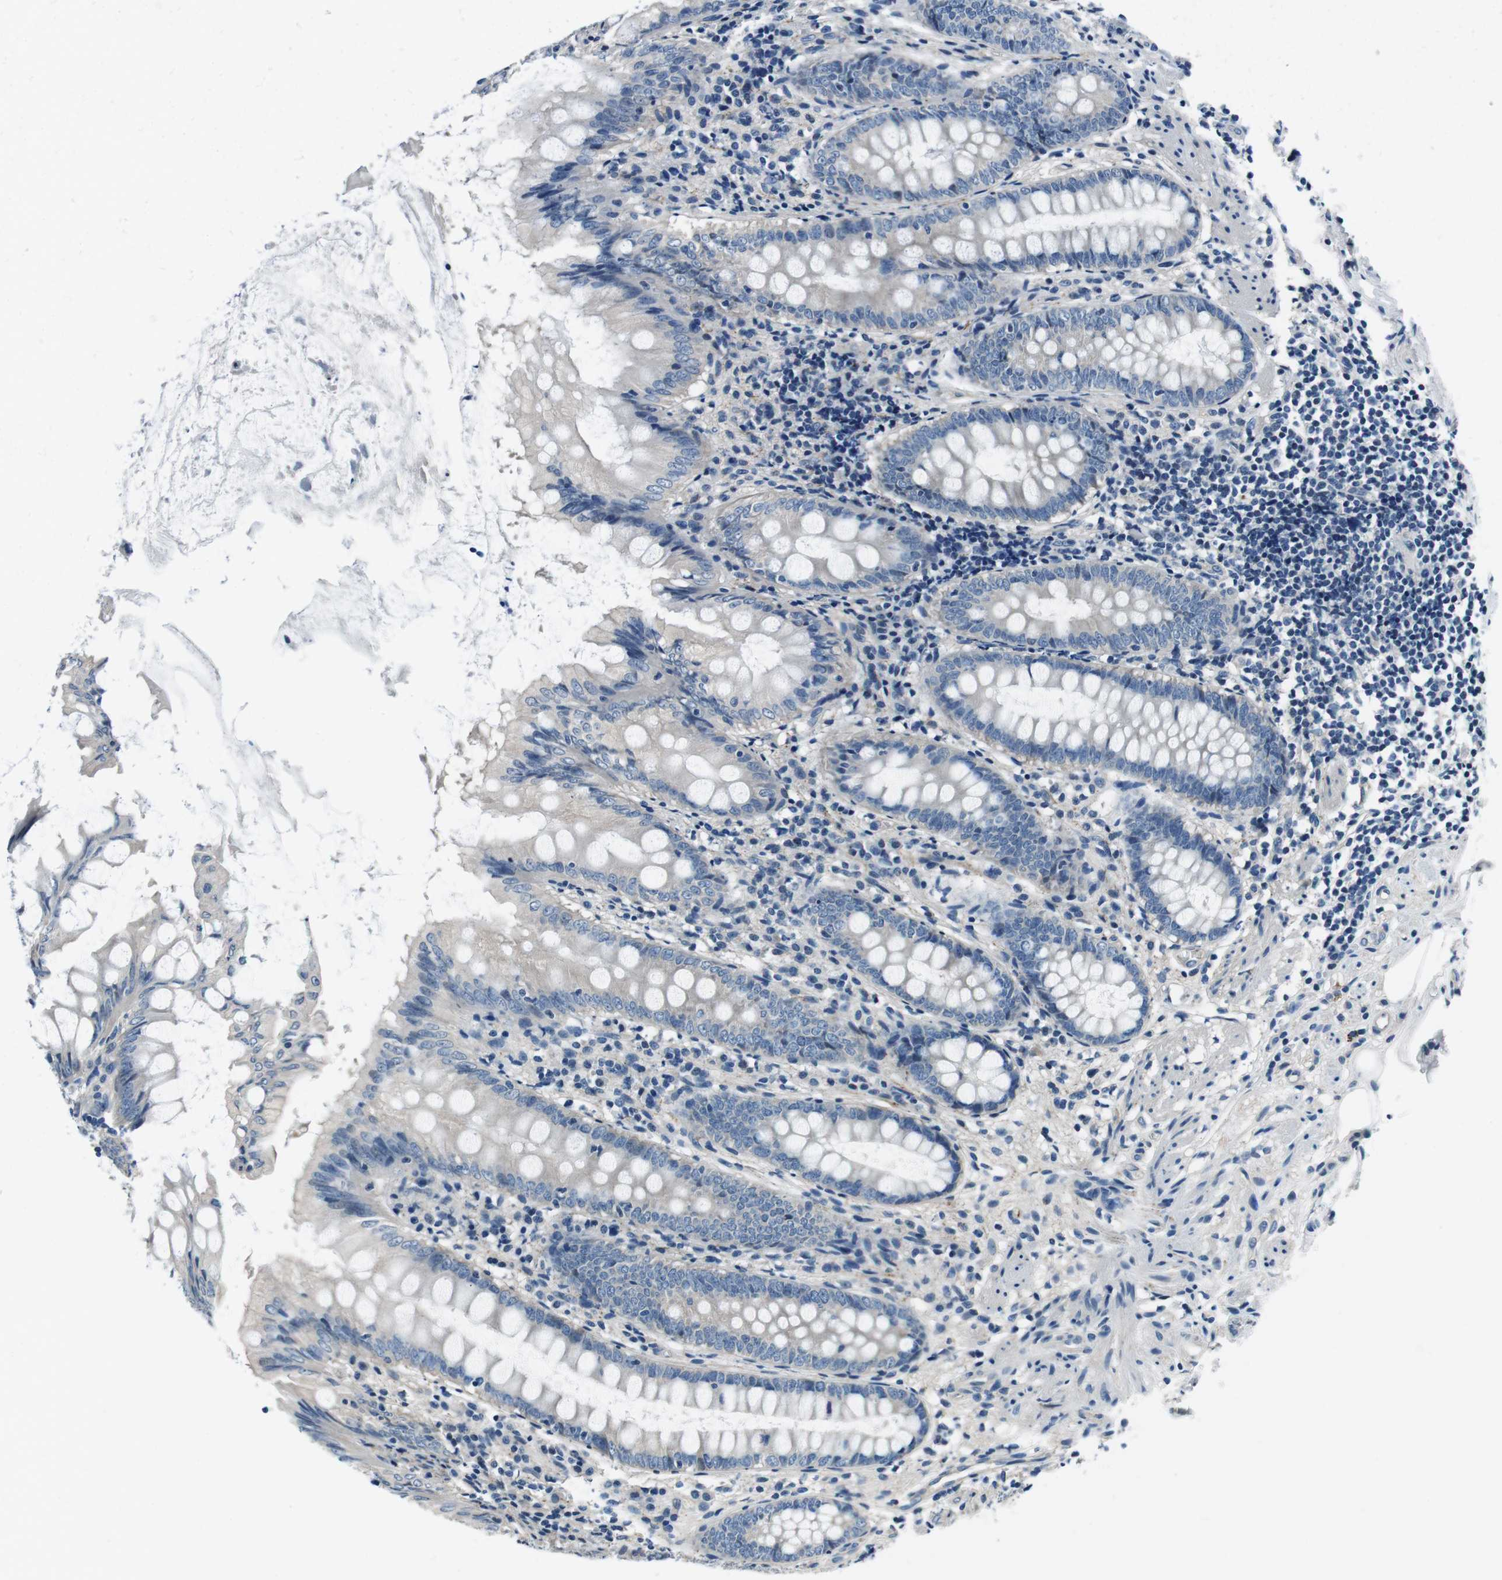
{"staining": {"intensity": "negative", "quantity": "none", "location": "none"}, "tissue": "appendix", "cell_type": "Glandular cells", "image_type": "normal", "snomed": [{"axis": "morphology", "description": "Normal tissue, NOS"}, {"axis": "topography", "description": "Appendix"}], "caption": "The immunohistochemistry (IHC) histopathology image has no significant expression in glandular cells of appendix. The staining is performed using DAB (3,3'-diaminobenzidine) brown chromogen with nuclei counter-stained in using hematoxylin.", "gene": "KCNJ5", "patient": {"sex": "female", "age": 77}}